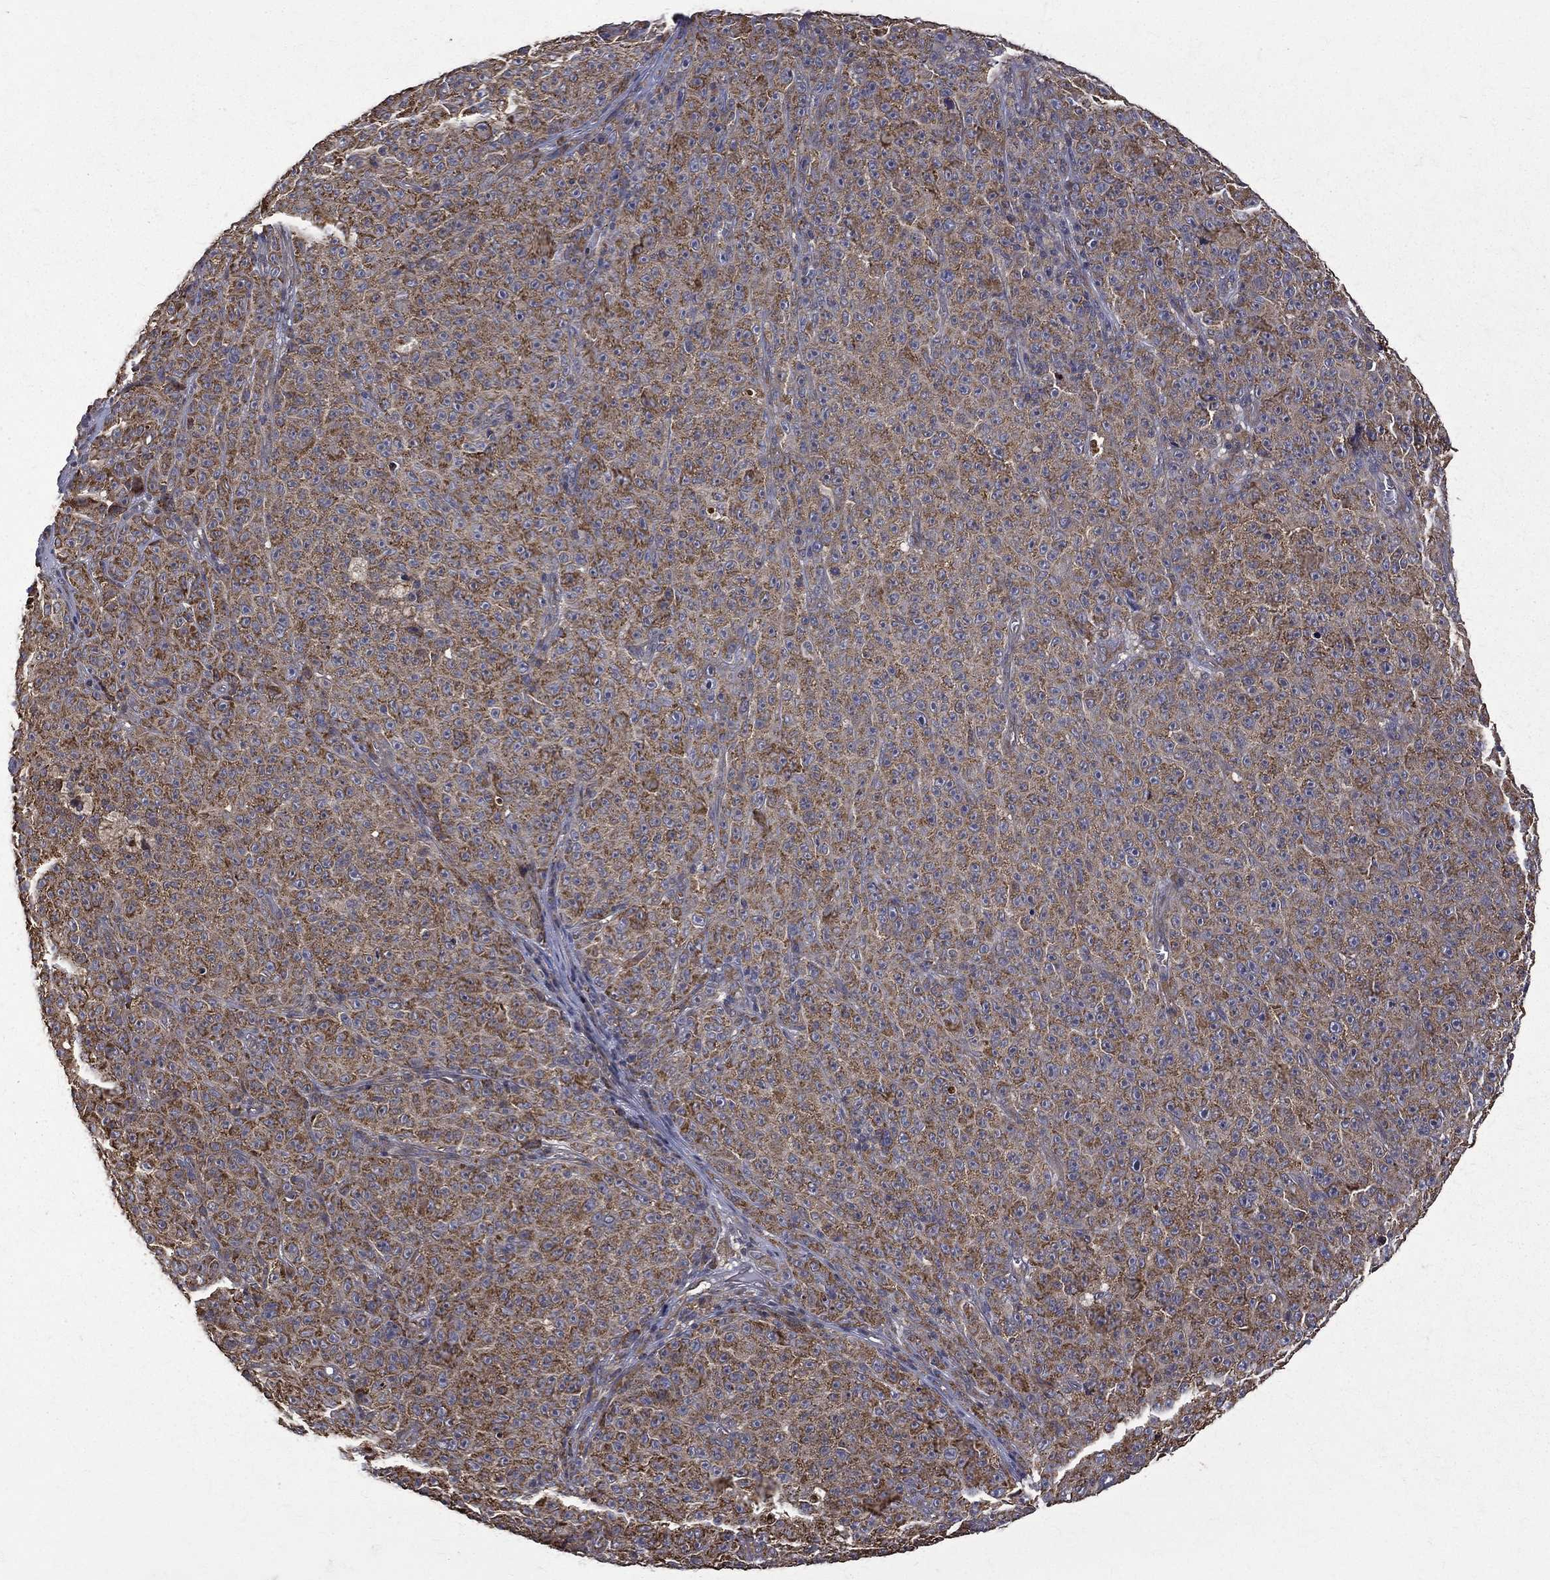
{"staining": {"intensity": "strong", "quantity": ">75%", "location": "cytoplasmic/membranous"}, "tissue": "melanoma", "cell_type": "Tumor cells", "image_type": "cancer", "snomed": [{"axis": "morphology", "description": "Malignant melanoma, NOS"}, {"axis": "topography", "description": "Skin"}], "caption": "Immunohistochemical staining of human melanoma exhibits high levels of strong cytoplasmic/membranous staining in about >75% of tumor cells.", "gene": "RPGR", "patient": {"sex": "female", "age": 82}}